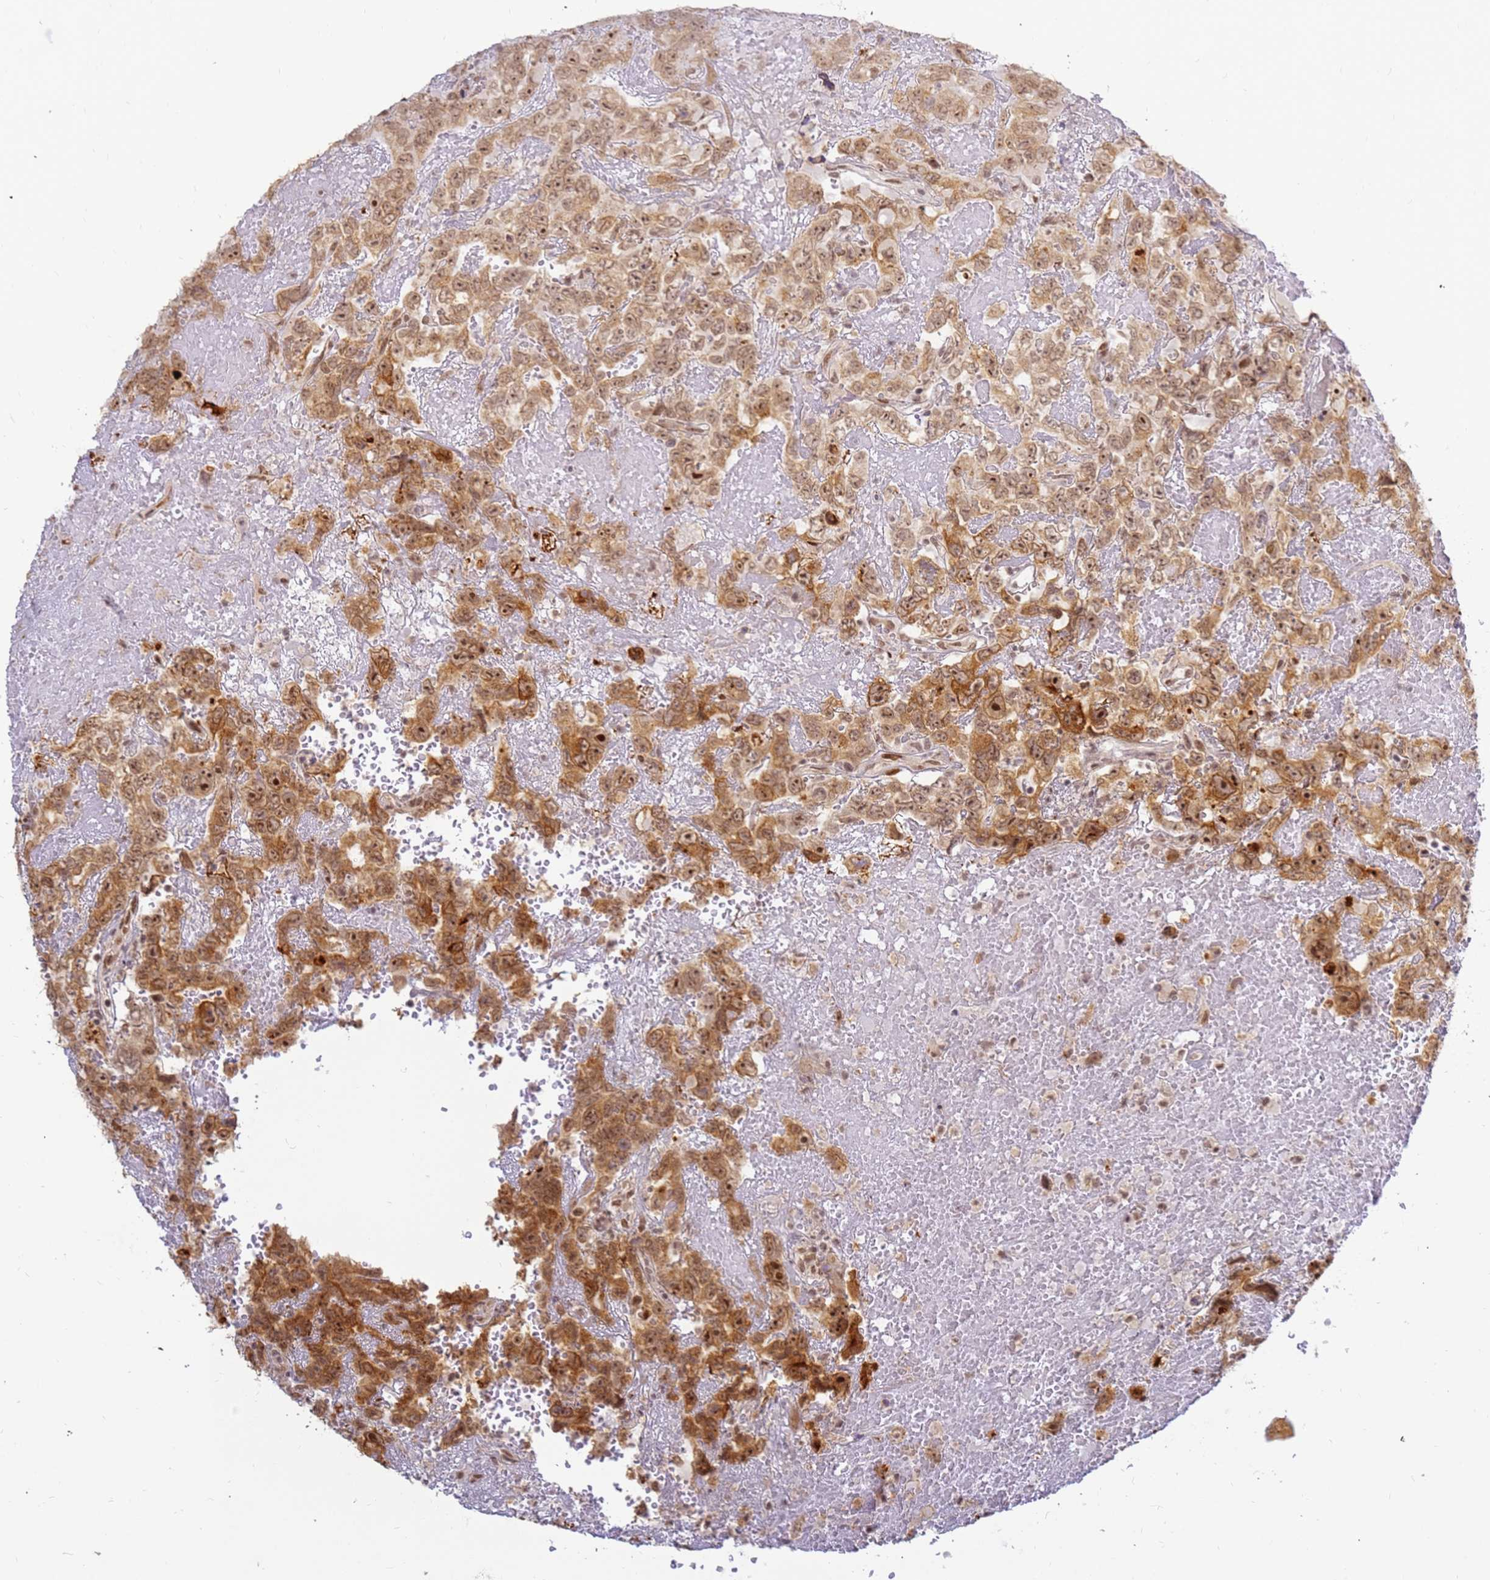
{"staining": {"intensity": "moderate", "quantity": ">75%", "location": "cytoplasmic/membranous,nuclear"}, "tissue": "testis cancer", "cell_type": "Tumor cells", "image_type": "cancer", "snomed": [{"axis": "morphology", "description": "Carcinoma, Embryonal, NOS"}, {"axis": "topography", "description": "Testis"}], "caption": "This photomicrograph shows immunohistochemistry (IHC) staining of testis embryonal carcinoma, with medium moderate cytoplasmic/membranous and nuclear positivity in approximately >75% of tumor cells.", "gene": "ABCA2", "patient": {"sex": "male", "age": 45}}